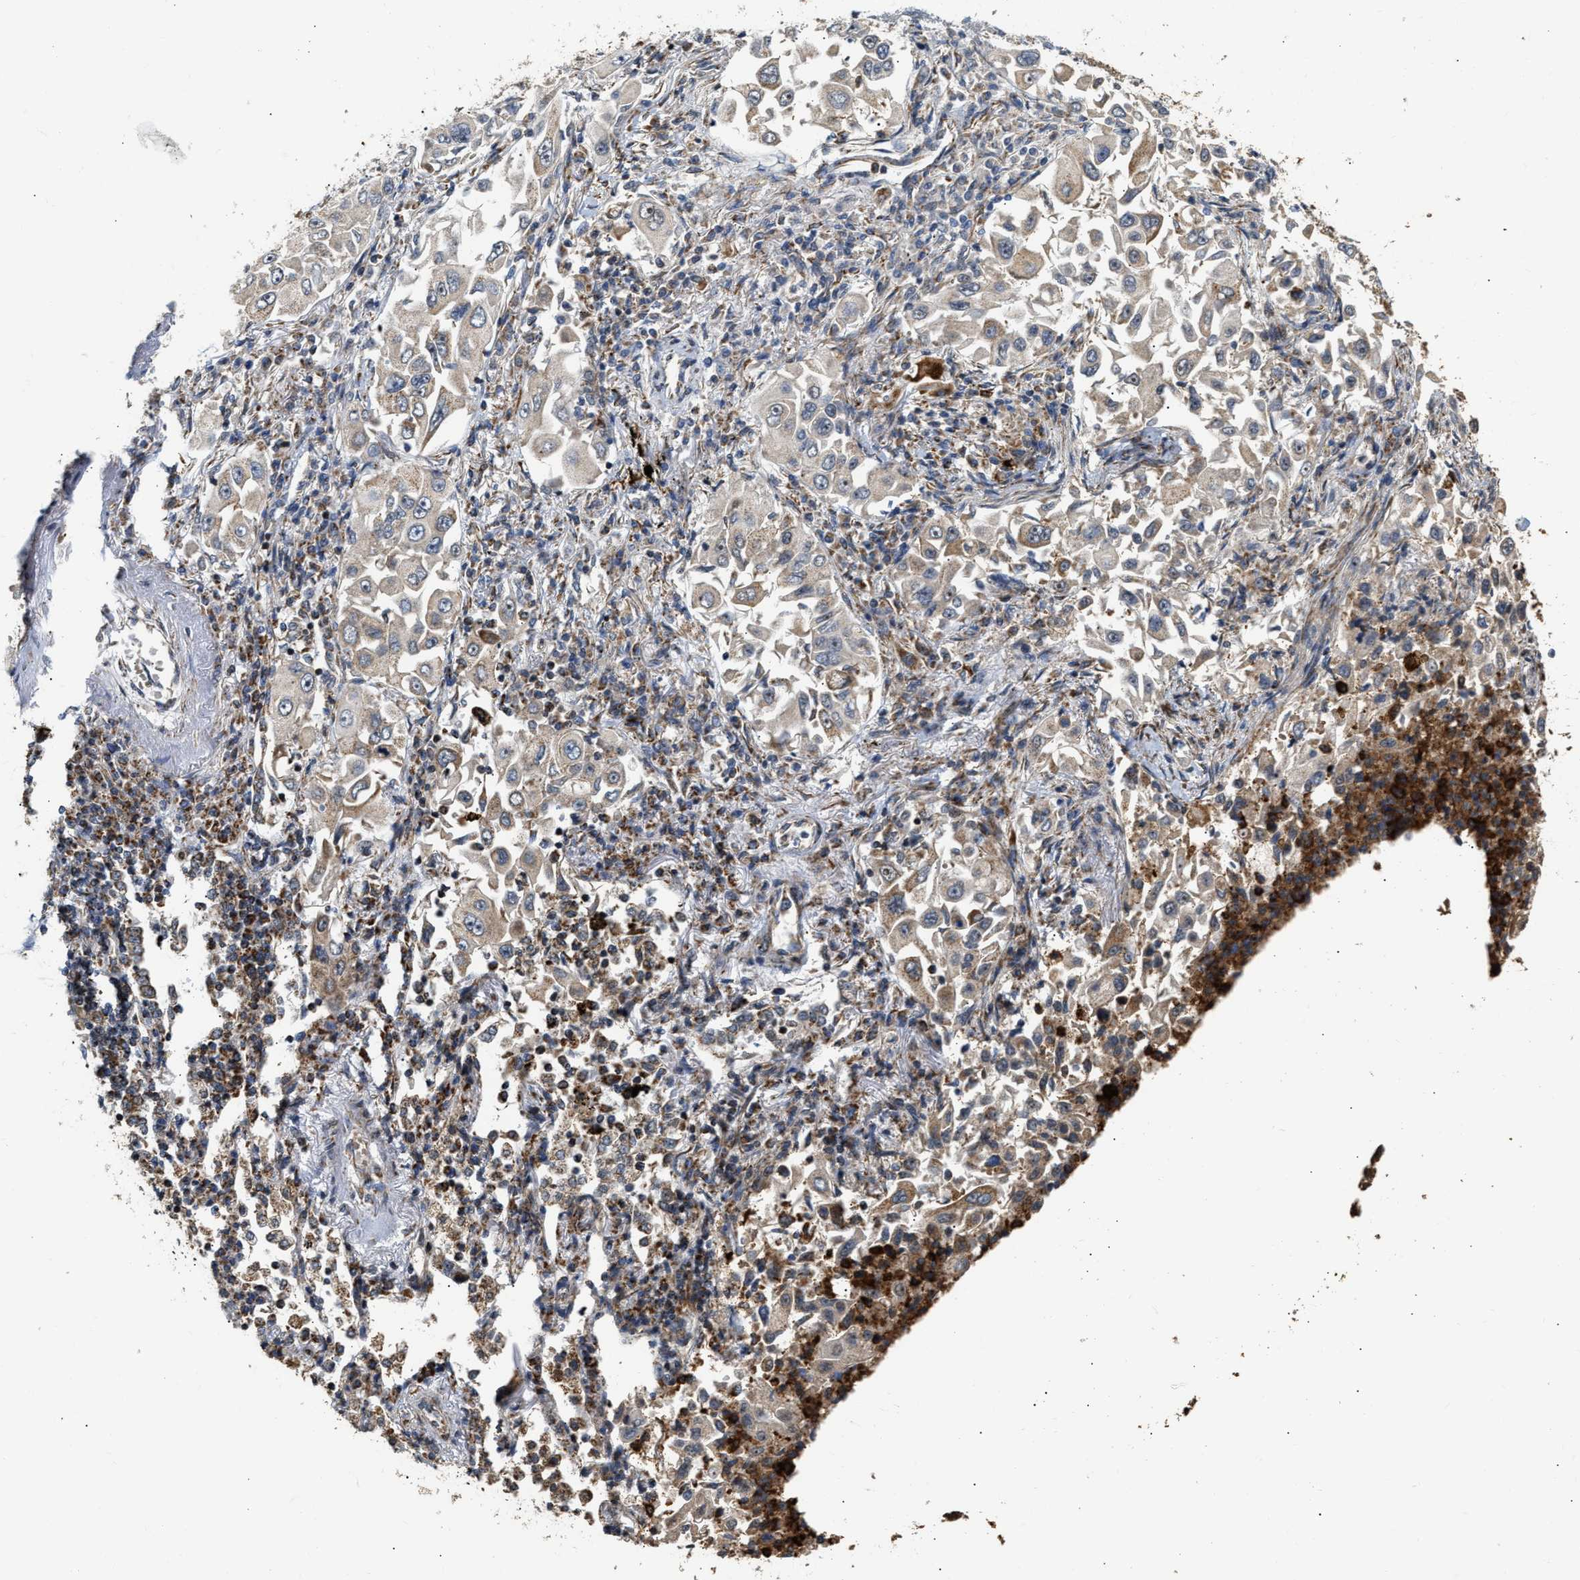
{"staining": {"intensity": "weak", "quantity": "<25%", "location": "cytoplasmic/membranous"}, "tissue": "lung cancer", "cell_type": "Tumor cells", "image_type": "cancer", "snomed": [{"axis": "morphology", "description": "Adenocarcinoma, NOS"}, {"axis": "topography", "description": "Lung"}], "caption": "Immunohistochemical staining of human lung cancer shows no significant expression in tumor cells.", "gene": "DEPTOR", "patient": {"sex": "male", "age": 84}}